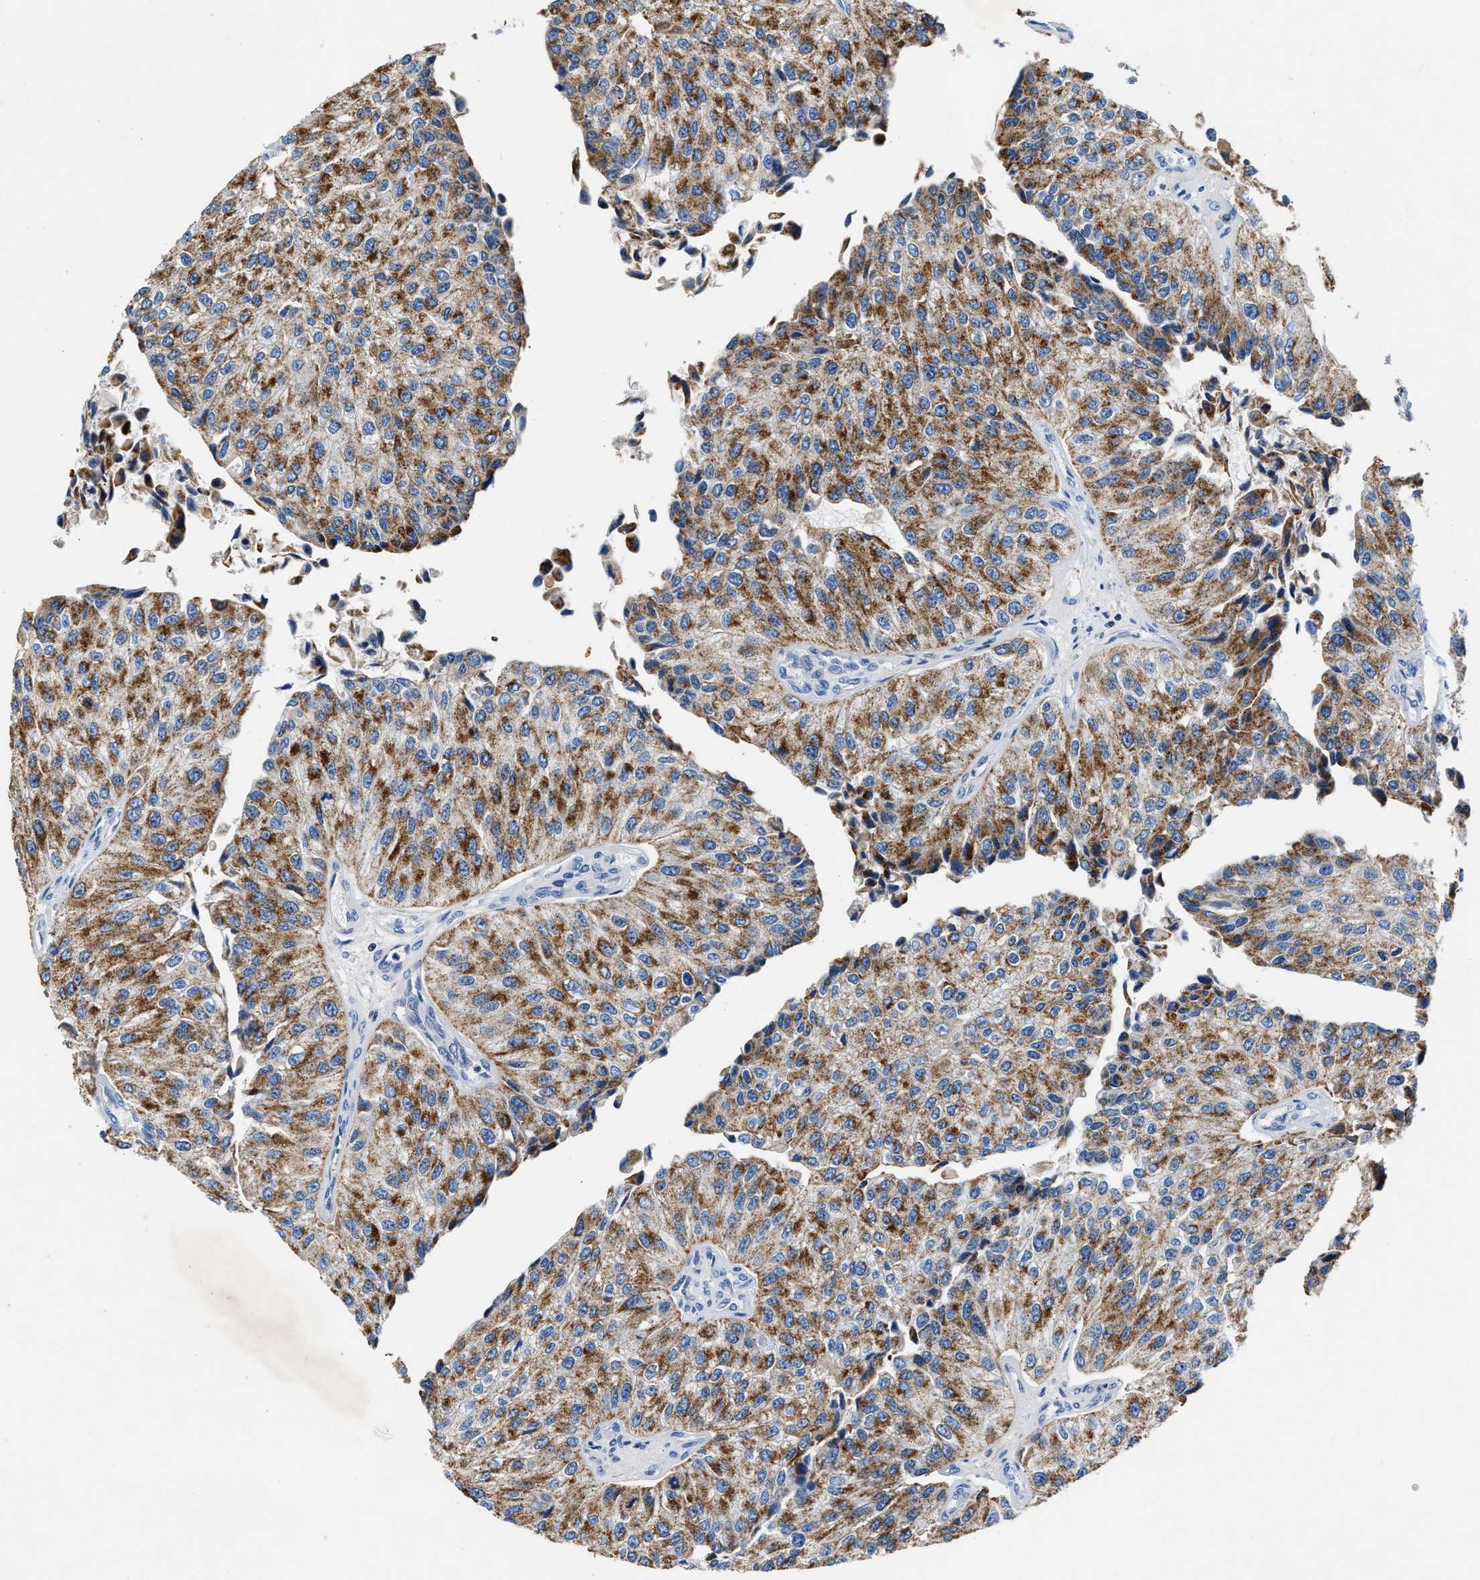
{"staining": {"intensity": "moderate", "quantity": ">75%", "location": "cytoplasmic/membranous"}, "tissue": "urothelial cancer", "cell_type": "Tumor cells", "image_type": "cancer", "snomed": [{"axis": "morphology", "description": "Urothelial carcinoma, High grade"}, {"axis": "topography", "description": "Kidney"}, {"axis": "topography", "description": "Urinary bladder"}], "caption": "The photomicrograph shows immunohistochemical staining of urothelial carcinoma (high-grade). There is moderate cytoplasmic/membranous expression is appreciated in about >75% of tumor cells.", "gene": "TUT7", "patient": {"sex": "male", "age": 77}}